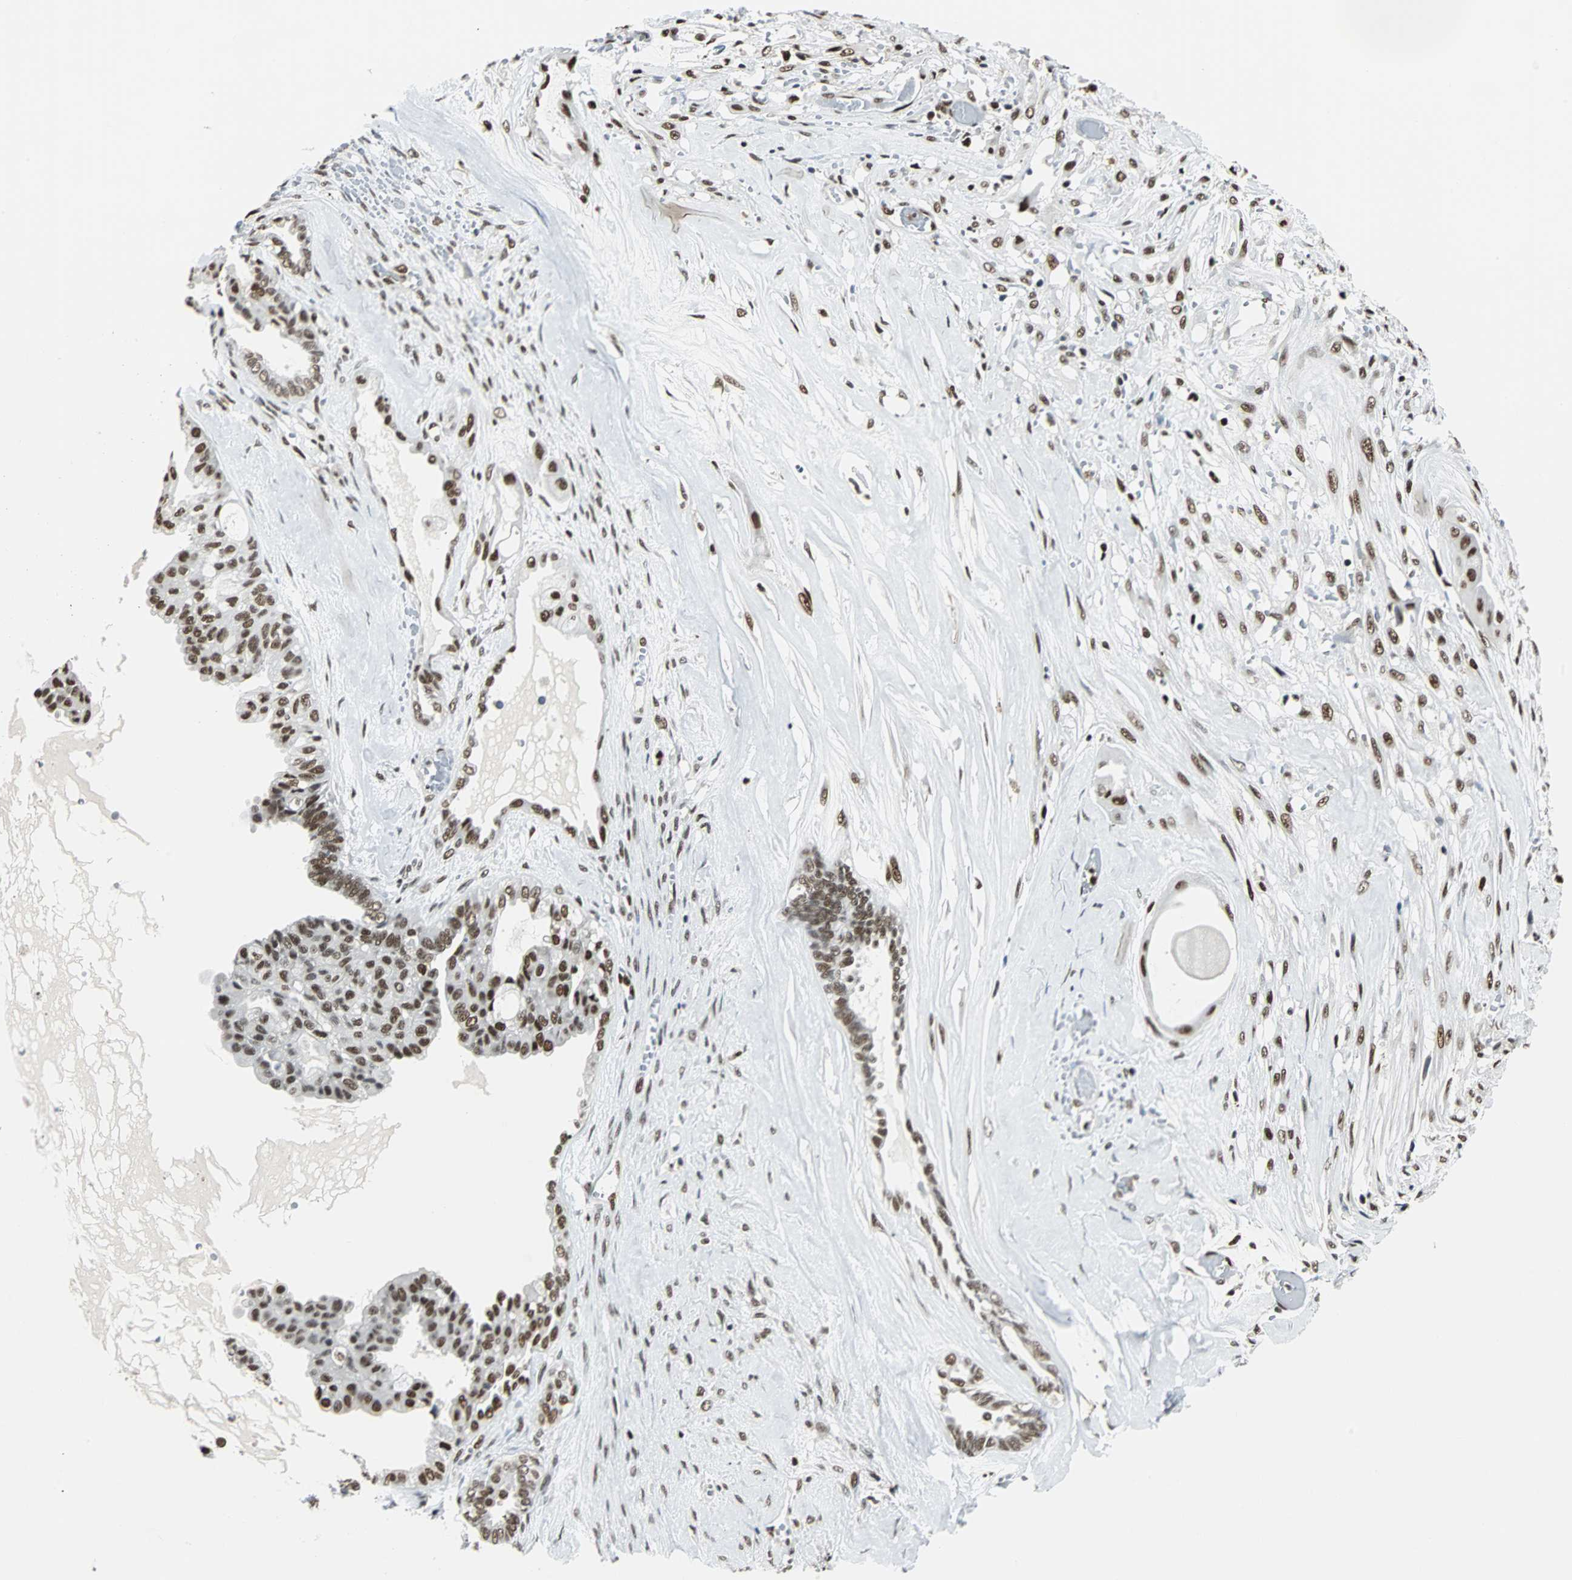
{"staining": {"intensity": "moderate", "quantity": ">75%", "location": "nuclear"}, "tissue": "ovarian cancer", "cell_type": "Tumor cells", "image_type": "cancer", "snomed": [{"axis": "morphology", "description": "Carcinoma, NOS"}, {"axis": "morphology", "description": "Carcinoma, endometroid"}, {"axis": "topography", "description": "Ovary"}], "caption": "Protein expression by immunohistochemistry (IHC) shows moderate nuclear staining in approximately >75% of tumor cells in carcinoma (ovarian).", "gene": "XRCC4", "patient": {"sex": "female", "age": 50}}